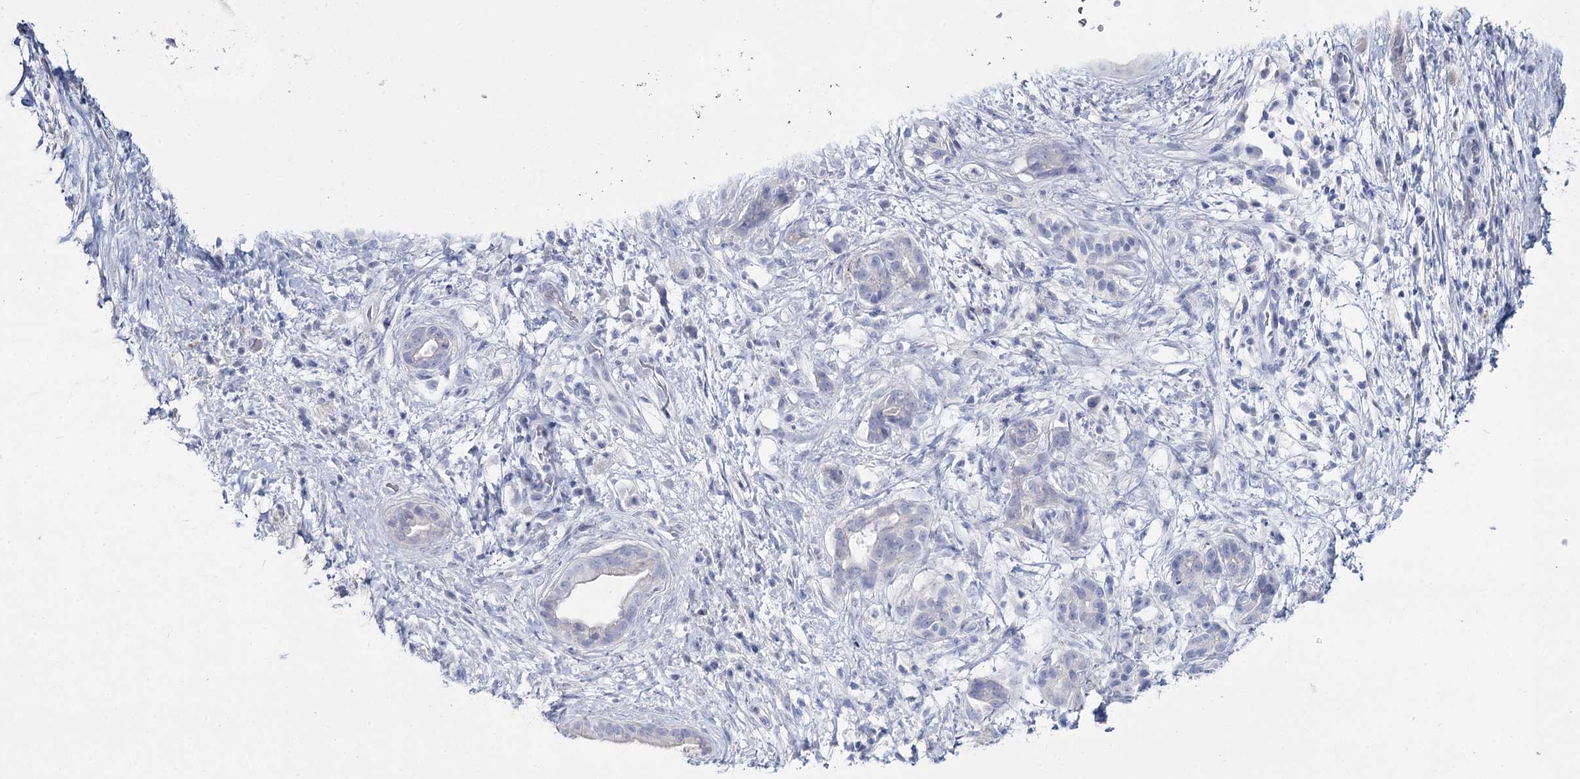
{"staining": {"intensity": "negative", "quantity": "none", "location": "none"}, "tissue": "pancreatic cancer", "cell_type": "Tumor cells", "image_type": "cancer", "snomed": [{"axis": "morphology", "description": "Adenocarcinoma, NOS"}, {"axis": "topography", "description": "Pancreas"}], "caption": "Immunohistochemistry (IHC) micrograph of pancreatic adenocarcinoma stained for a protein (brown), which reveals no staining in tumor cells.", "gene": "SLC17A2", "patient": {"sex": "female", "age": 73}}